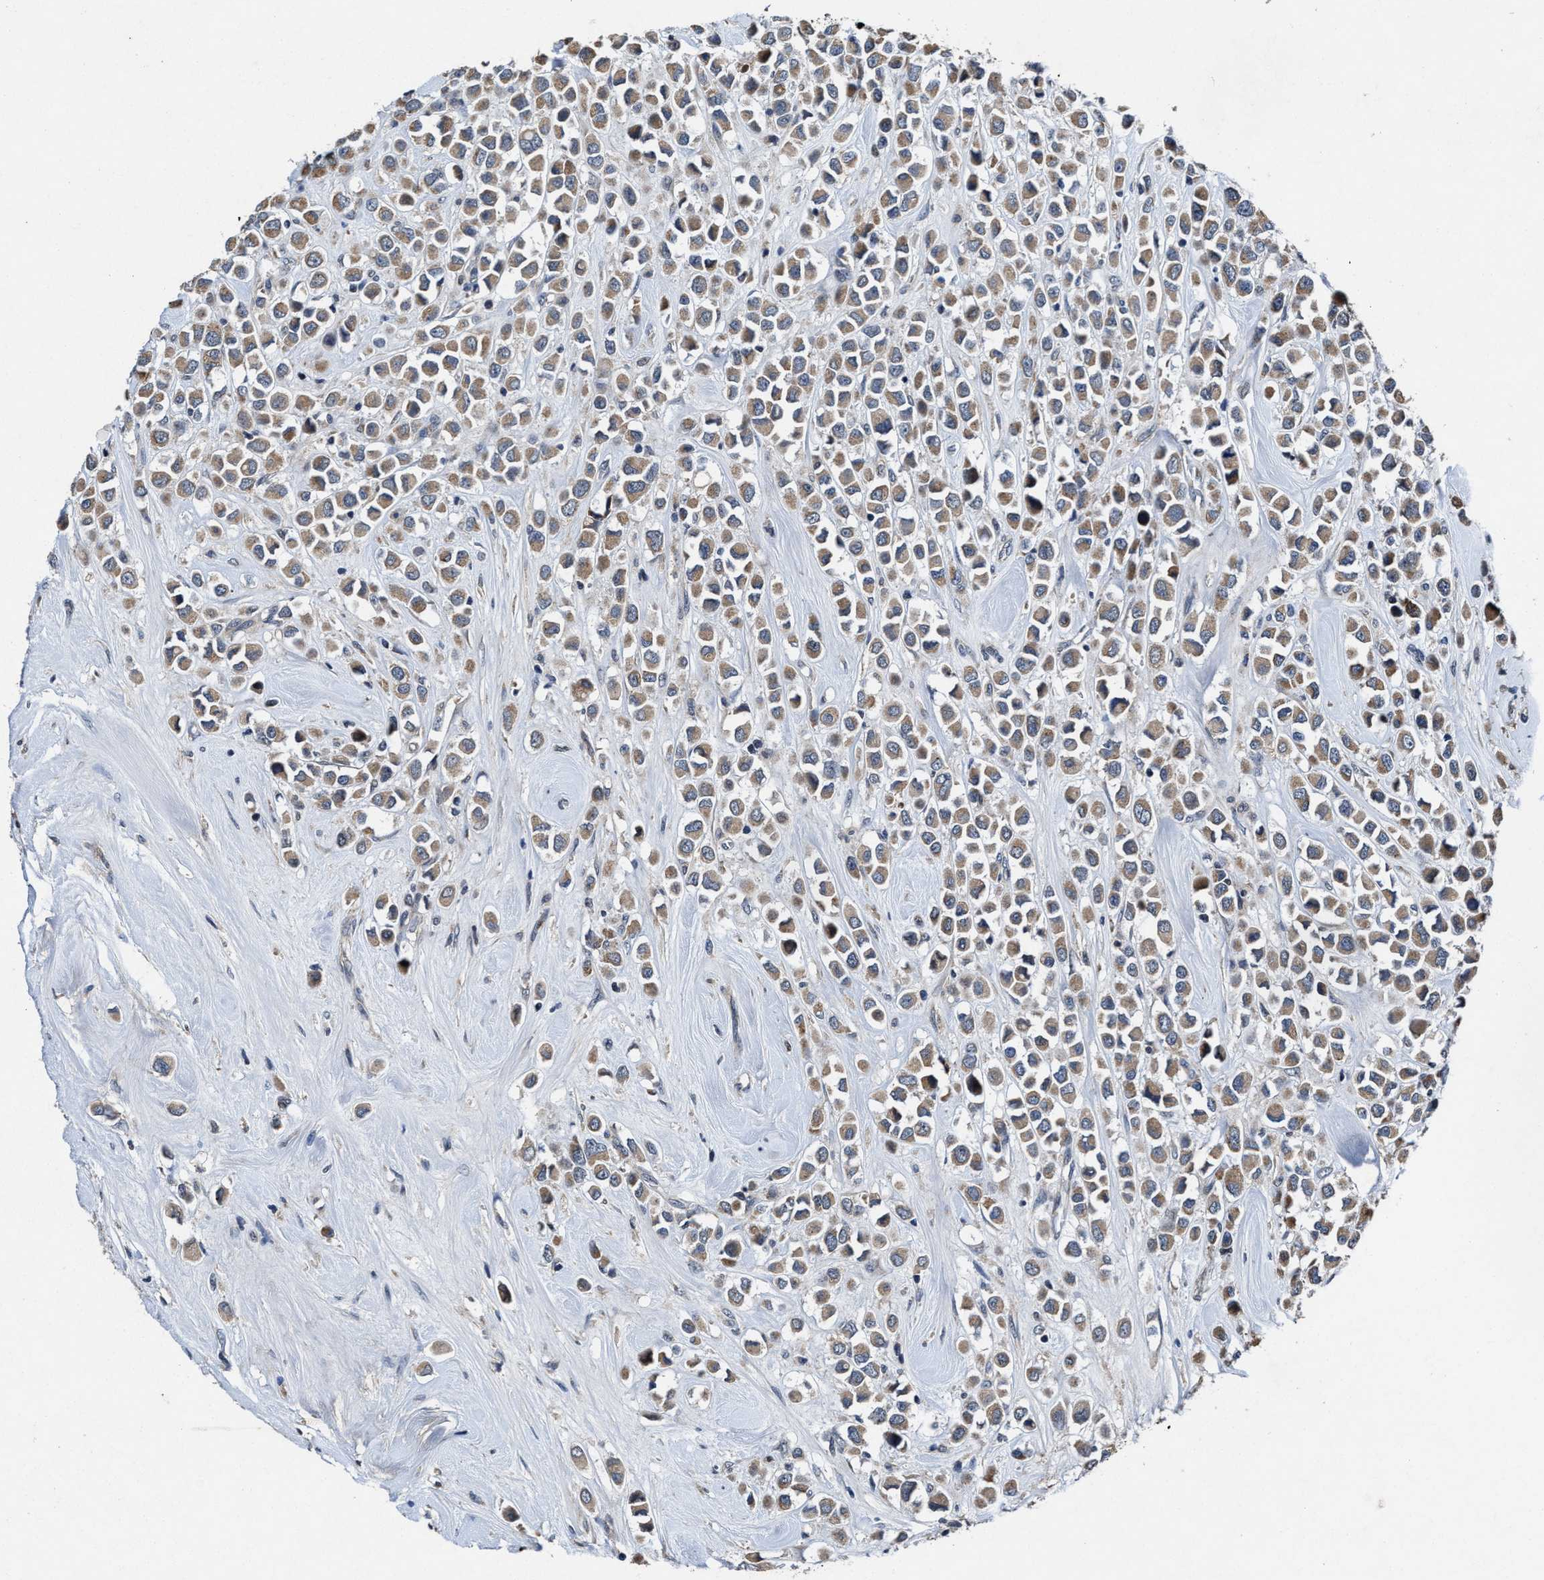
{"staining": {"intensity": "moderate", "quantity": ">75%", "location": "cytoplasmic/membranous"}, "tissue": "breast cancer", "cell_type": "Tumor cells", "image_type": "cancer", "snomed": [{"axis": "morphology", "description": "Duct carcinoma"}, {"axis": "topography", "description": "Breast"}], "caption": "Brown immunohistochemical staining in breast cancer (invasive ductal carcinoma) exhibits moderate cytoplasmic/membranous positivity in about >75% of tumor cells.", "gene": "TMEM53", "patient": {"sex": "female", "age": 61}}